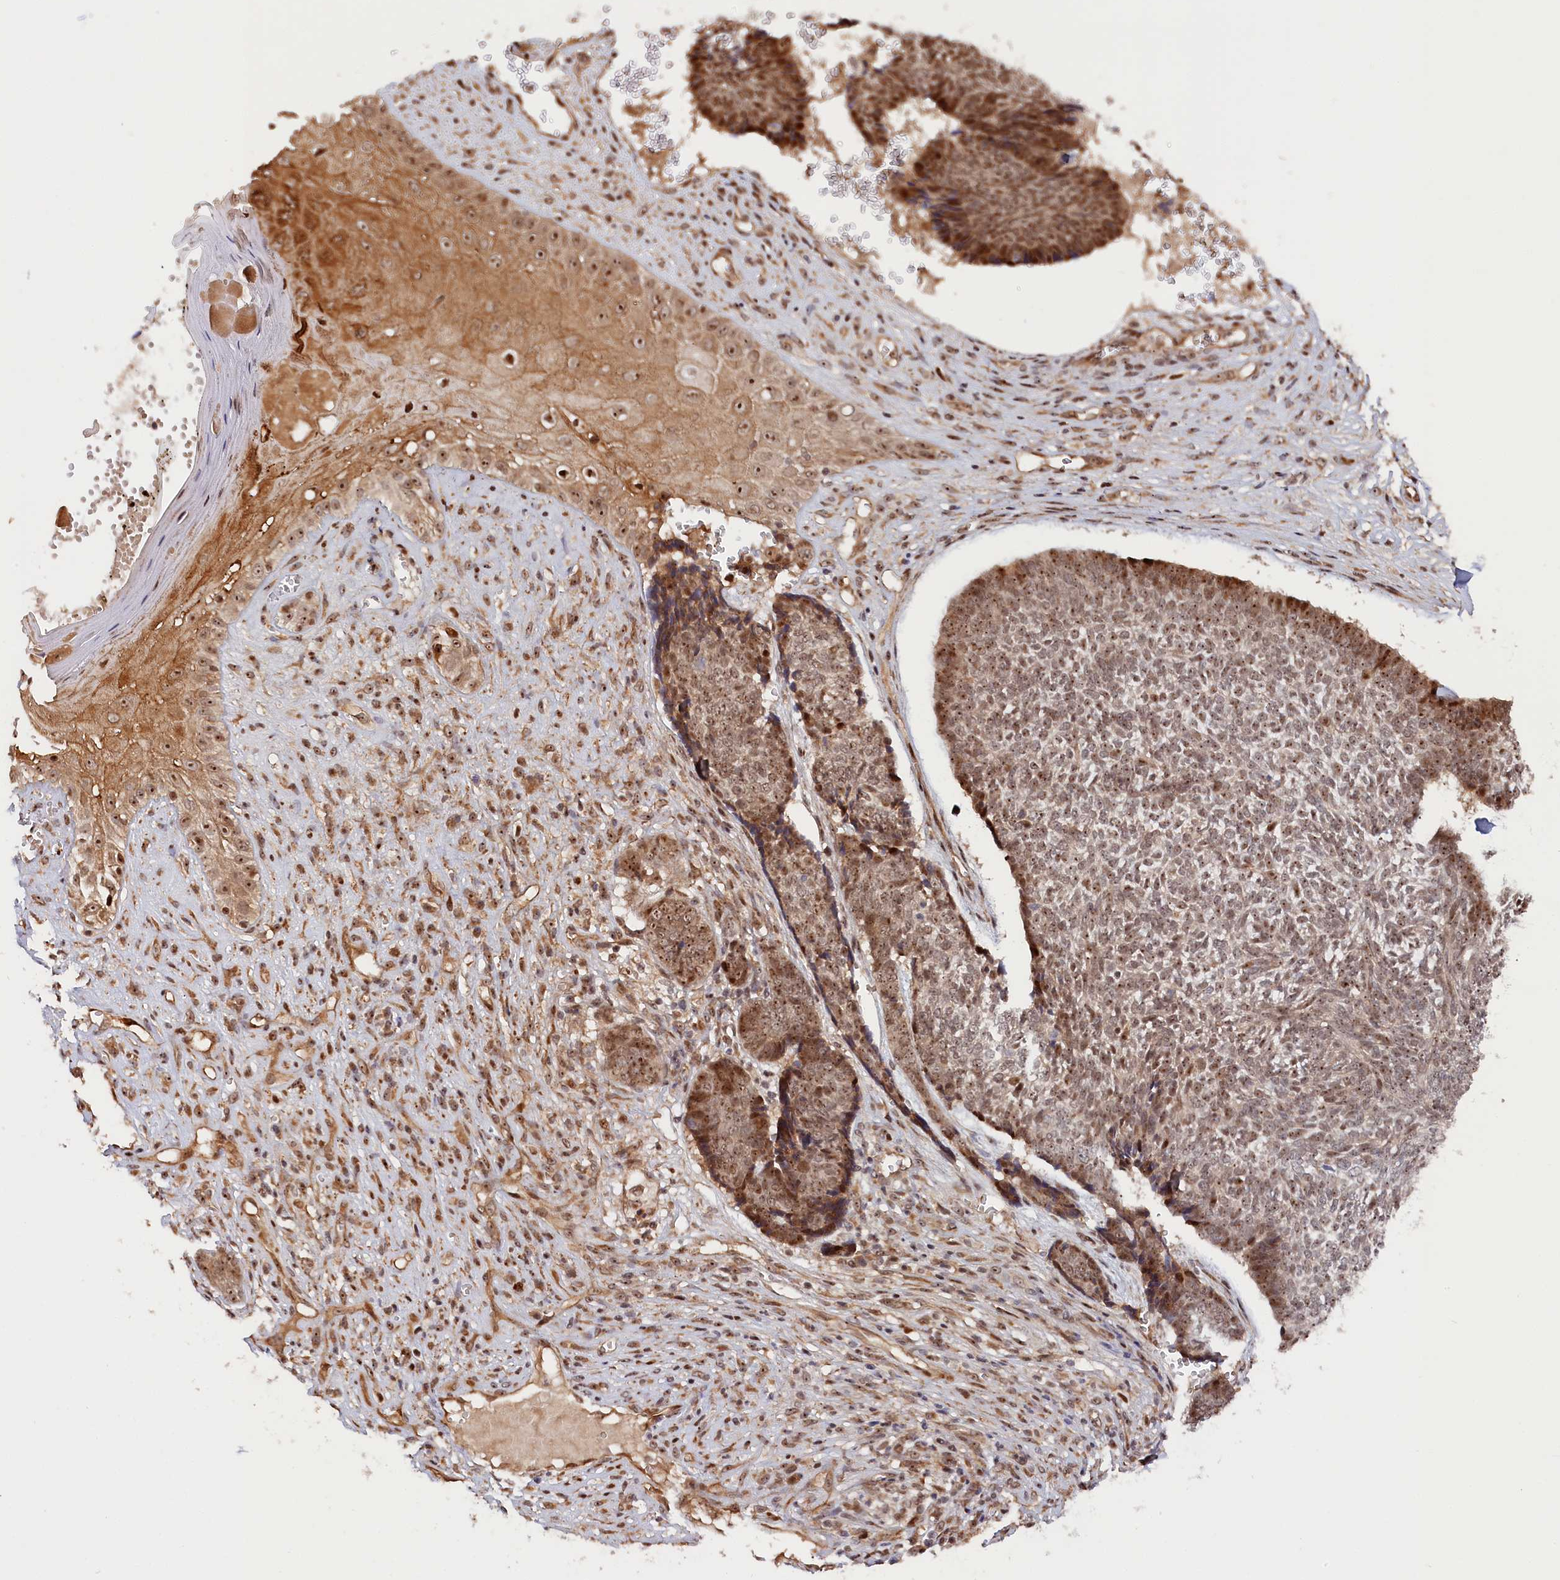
{"staining": {"intensity": "moderate", "quantity": ">75%", "location": "nuclear"}, "tissue": "skin cancer", "cell_type": "Tumor cells", "image_type": "cancer", "snomed": [{"axis": "morphology", "description": "Basal cell carcinoma"}, {"axis": "topography", "description": "Skin"}], "caption": "Moderate nuclear protein expression is identified in approximately >75% of tumor cells in skin basal cell carcinoma. The protein of interest is stained brown, and the nuclei are stained in blue (DAB (3,3'-diaminobenzidine) IHC with brightfield microscopy, high magnification).", "gene": "ANKRD24", "patient": {"sex": "male", "age": 84}}